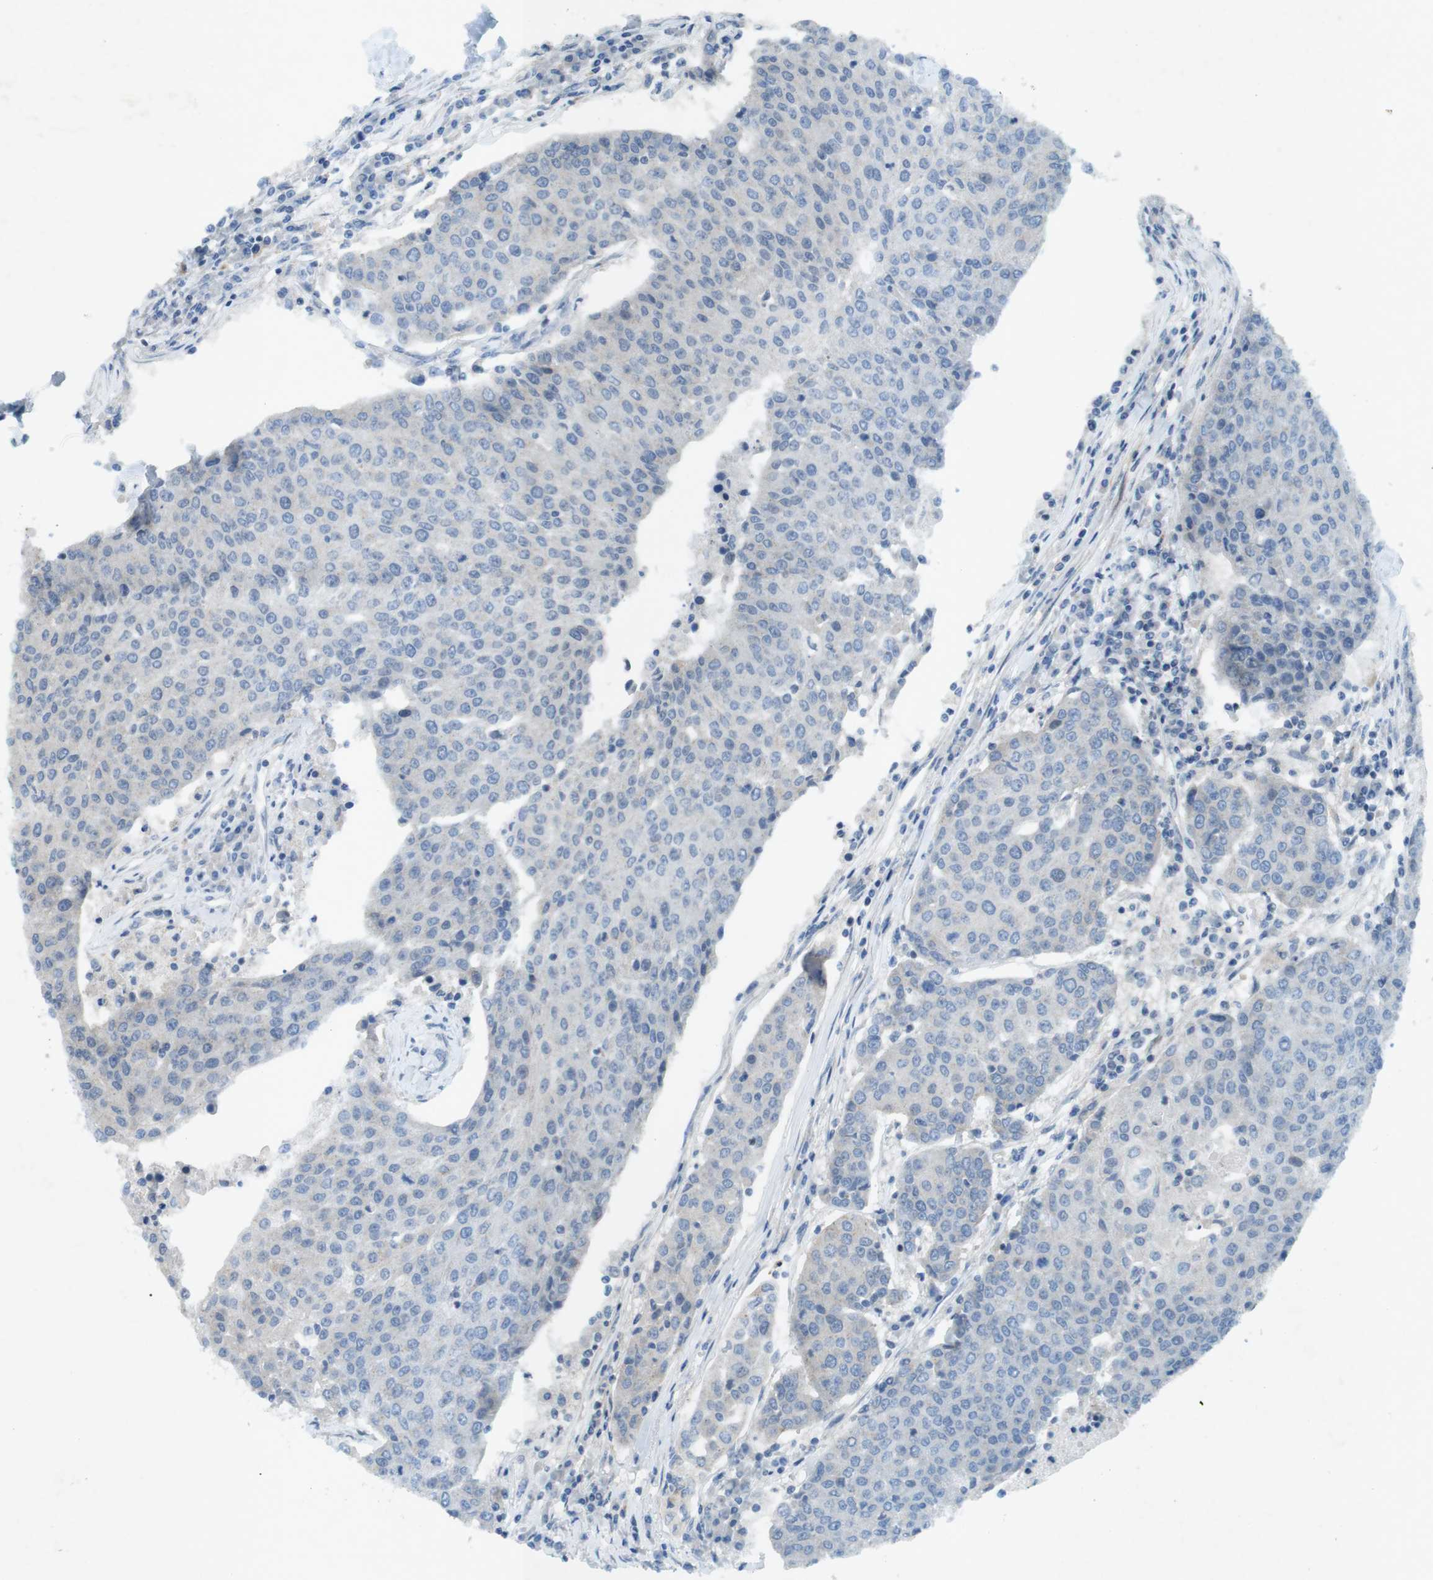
{"staining": {"intensity": "negative", "quantity": "none", "location": "none"}, "tissue": "urothelial cancer", "cell_type": "Tumor cells", "image_type": "cancer", "snomed": [{"axis": "morphology", "description": "Urothelial carcinoma, High grade"}, {"axis": "topography", "description": "Urinary bladder"}], "caption": "An IHC histopathology image of urothelial cancer is shown. There is no staining in tumor cells of urothelial cancer. The staining is performed using DAB (3,3'-diaminobenzidine) brown chromogen with nuclei counter-stained in using hematoxylin.", "gene": "TYW1", "patient": {"sex": "female", "age": 85}}